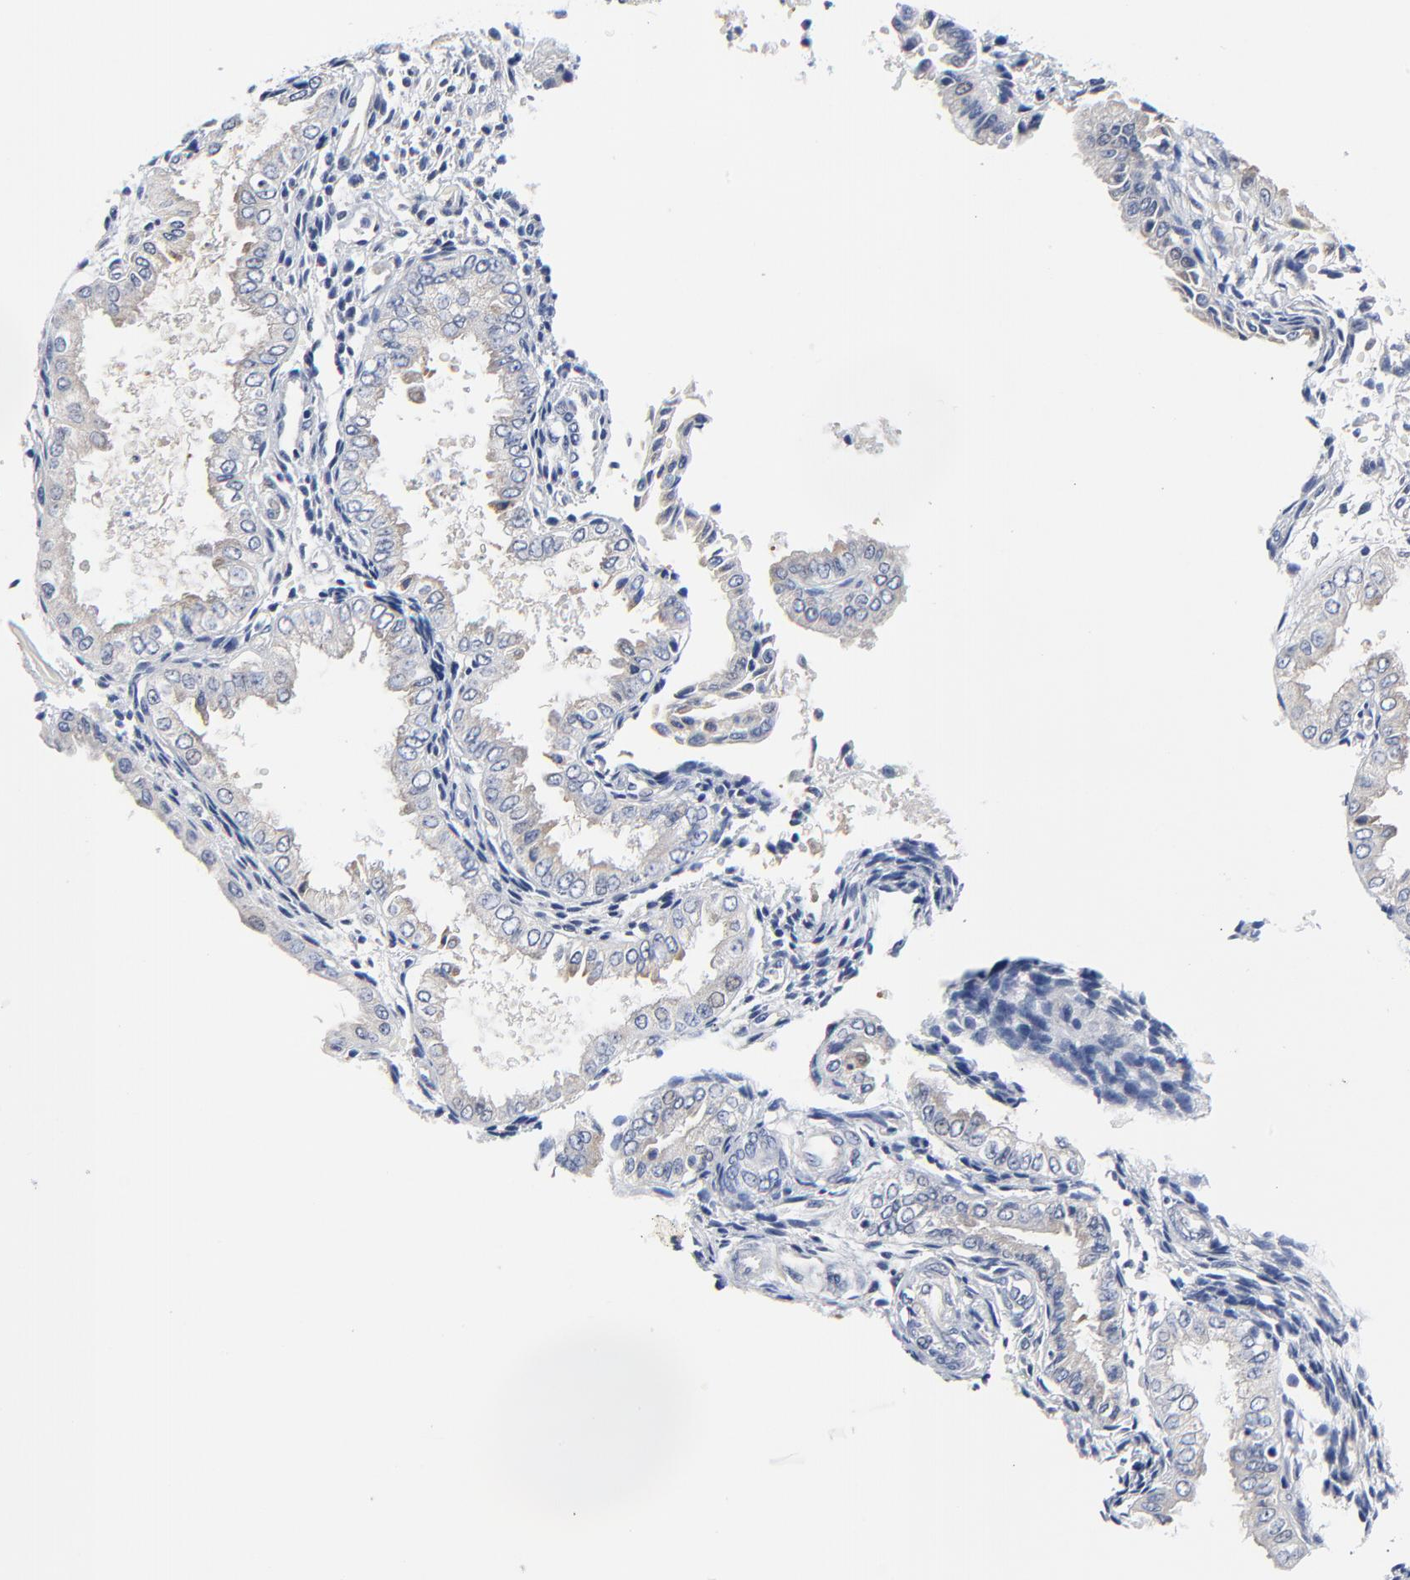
{"staining": {"intensity": "negative", "quantity": "none", "location": "none"}, "tissue": "endometrium", "cell_type": "Cells in endometrial stroma", "image_type": "normal", "snomed": [{"axis": "morphology", "description": "Normal tissue, NOS"}, {"axis": "topography", "description": "Endometrium"}], "caption": "Benign endometrium was stained to show a protein in brown. There is no significant expression in cells in endometrial stroma. The staining was performed using DAB (3,3'-diaminobenzidine) to visualize the protein expression in brown, while the nuclei were stained in blue with hematoxylin (Magnification: 20x).", "gene": "VAV2", "patient": {"sex": "female", "age": 33}}